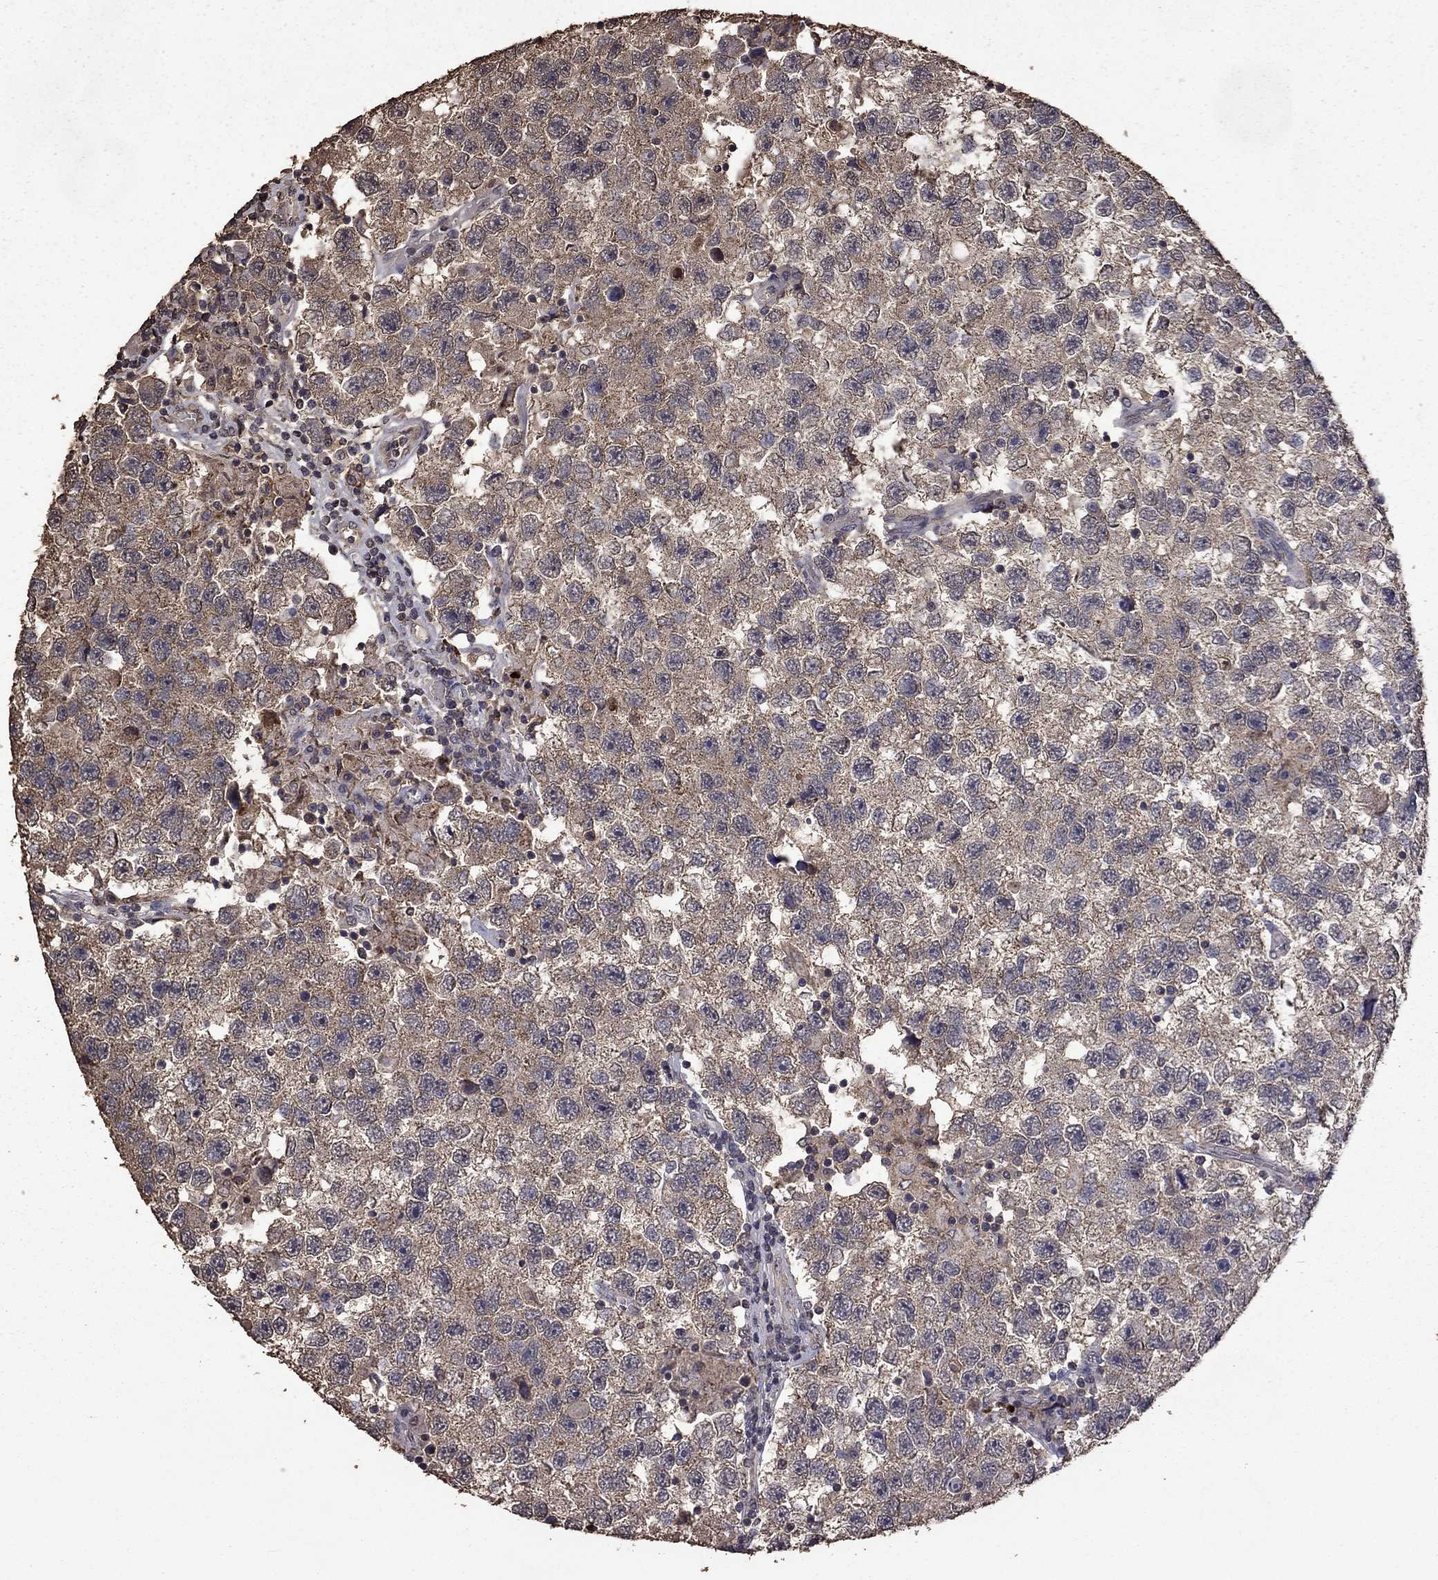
{"staining": {"intensity": "negative", "quantity": "none", "location": "none"}, "tissue": "testis cancer", "cell_type": "Tumor cells", "image_type": "cancer", "snomed": [{"axis": "morphology", "description": "Seminoma, NOS"}, {"axis": "topography", "description": "Testis"}], "caption": "IHC photomicrograph of neoplastic tissue: human testis cancer stained with DAB exhibits no significant protein expression in tumor cells.", "gene": "SERPINA5", "patient": {"sex": "male", "age": 26}}